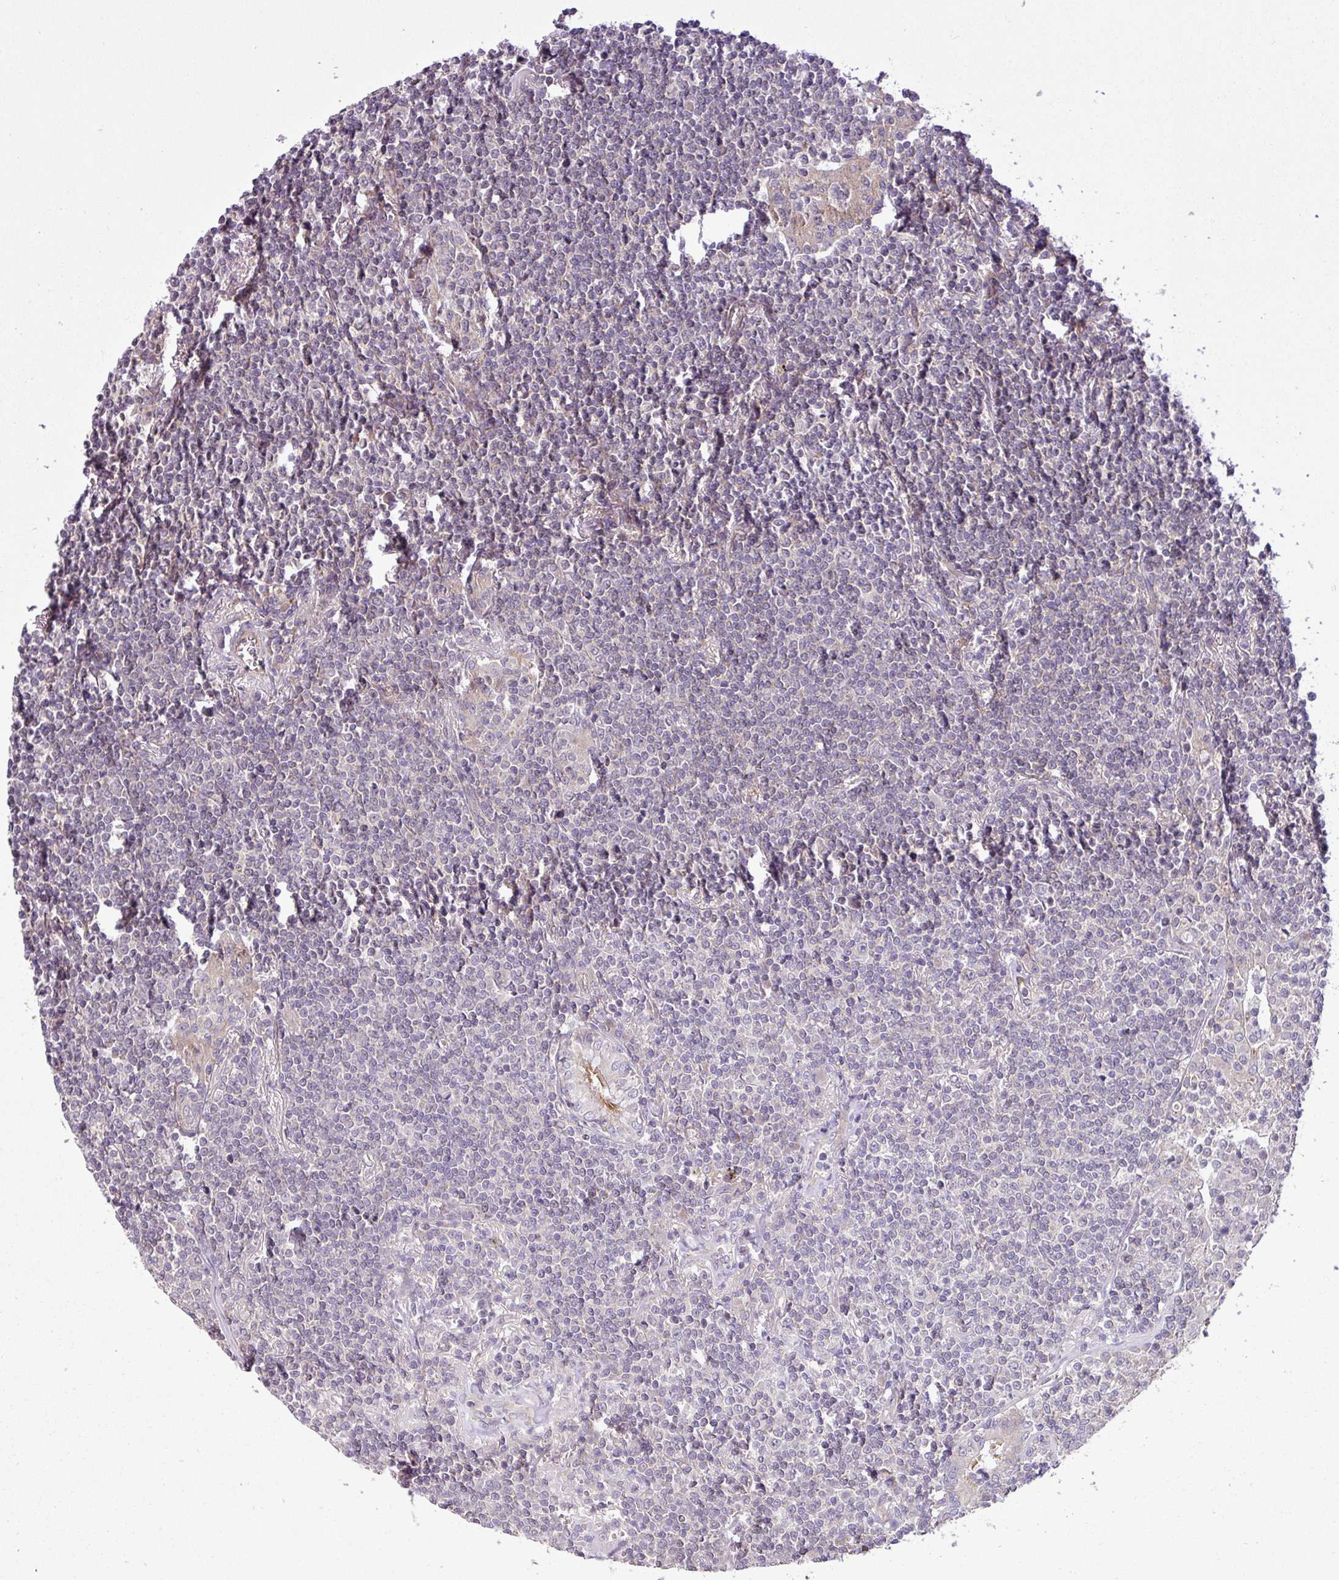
{"staining": {"intensity": "negative", "quantity": "none", "location": "none"}, "tissue": "lymphoma", "cell_type": "Tumor cells", "image_type": "cancer", "snomed": [{"axis": "morphology", "description": "Malignant lymphoma, non-Hodgkin's type, Low grade"}, {"axis": "topography", "description": "Lung"}], "caption": "High magnification brightfield microscopy of lymphoma stained with DAB (3,3'-diaminobenzidine) (brown) and counterstained with hematoxylin (blue): tumor cells show no significant positivity. (Stains: DAB immunohistochemistry with hematoxylin counter stain, Microscopy: brightfield microscopy at high magnification).", "gene": "XIAP", "patient": {"sex": "female", "age": 71}}